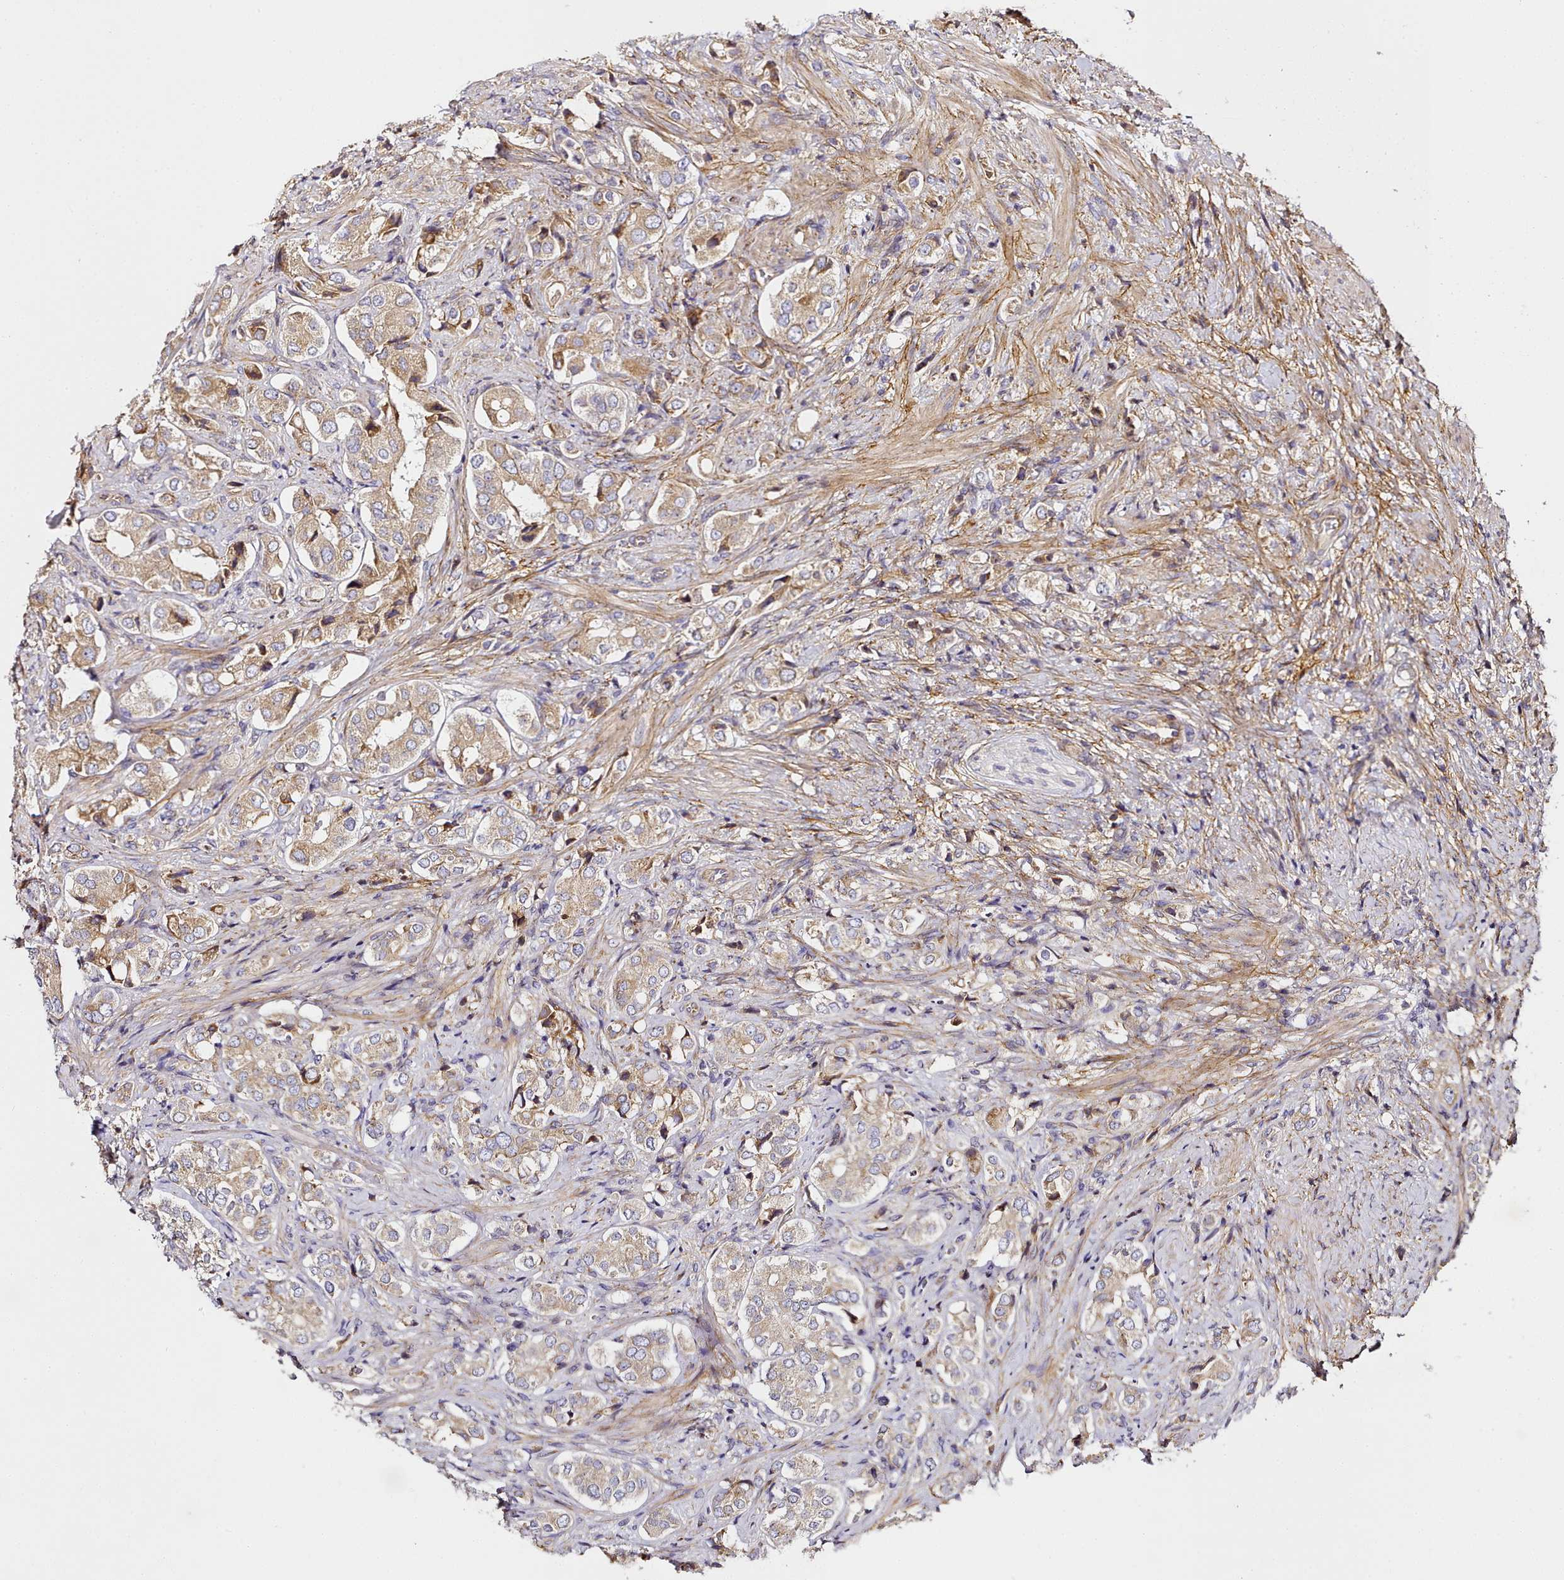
{"staining": {"intensity": "moderate", "quantity": "25%-75%", "location": "cytoplasmic/membranous"}, "tissue": "prostate cancer", "cell_type": "Tumor cells", "image_type": "cancer", "snomed": [{"axis": "morphology", "description": "Adenocarcinoma, High grade"}, {"axis": "topography", "description": "Prostate"}], "caption": "Moderate cytoplasmic/membranous expression is present in about 25%-75% of tumor cells in adenocarcinoma (high-grade) (prostate). The protein of interest is stained brown, and the nuclei are stained in blue (DAB IHC with brightfield microscopy, high magnification).", "gene": "NBPF1", "patient": {"sex": "male", "age": 65}}